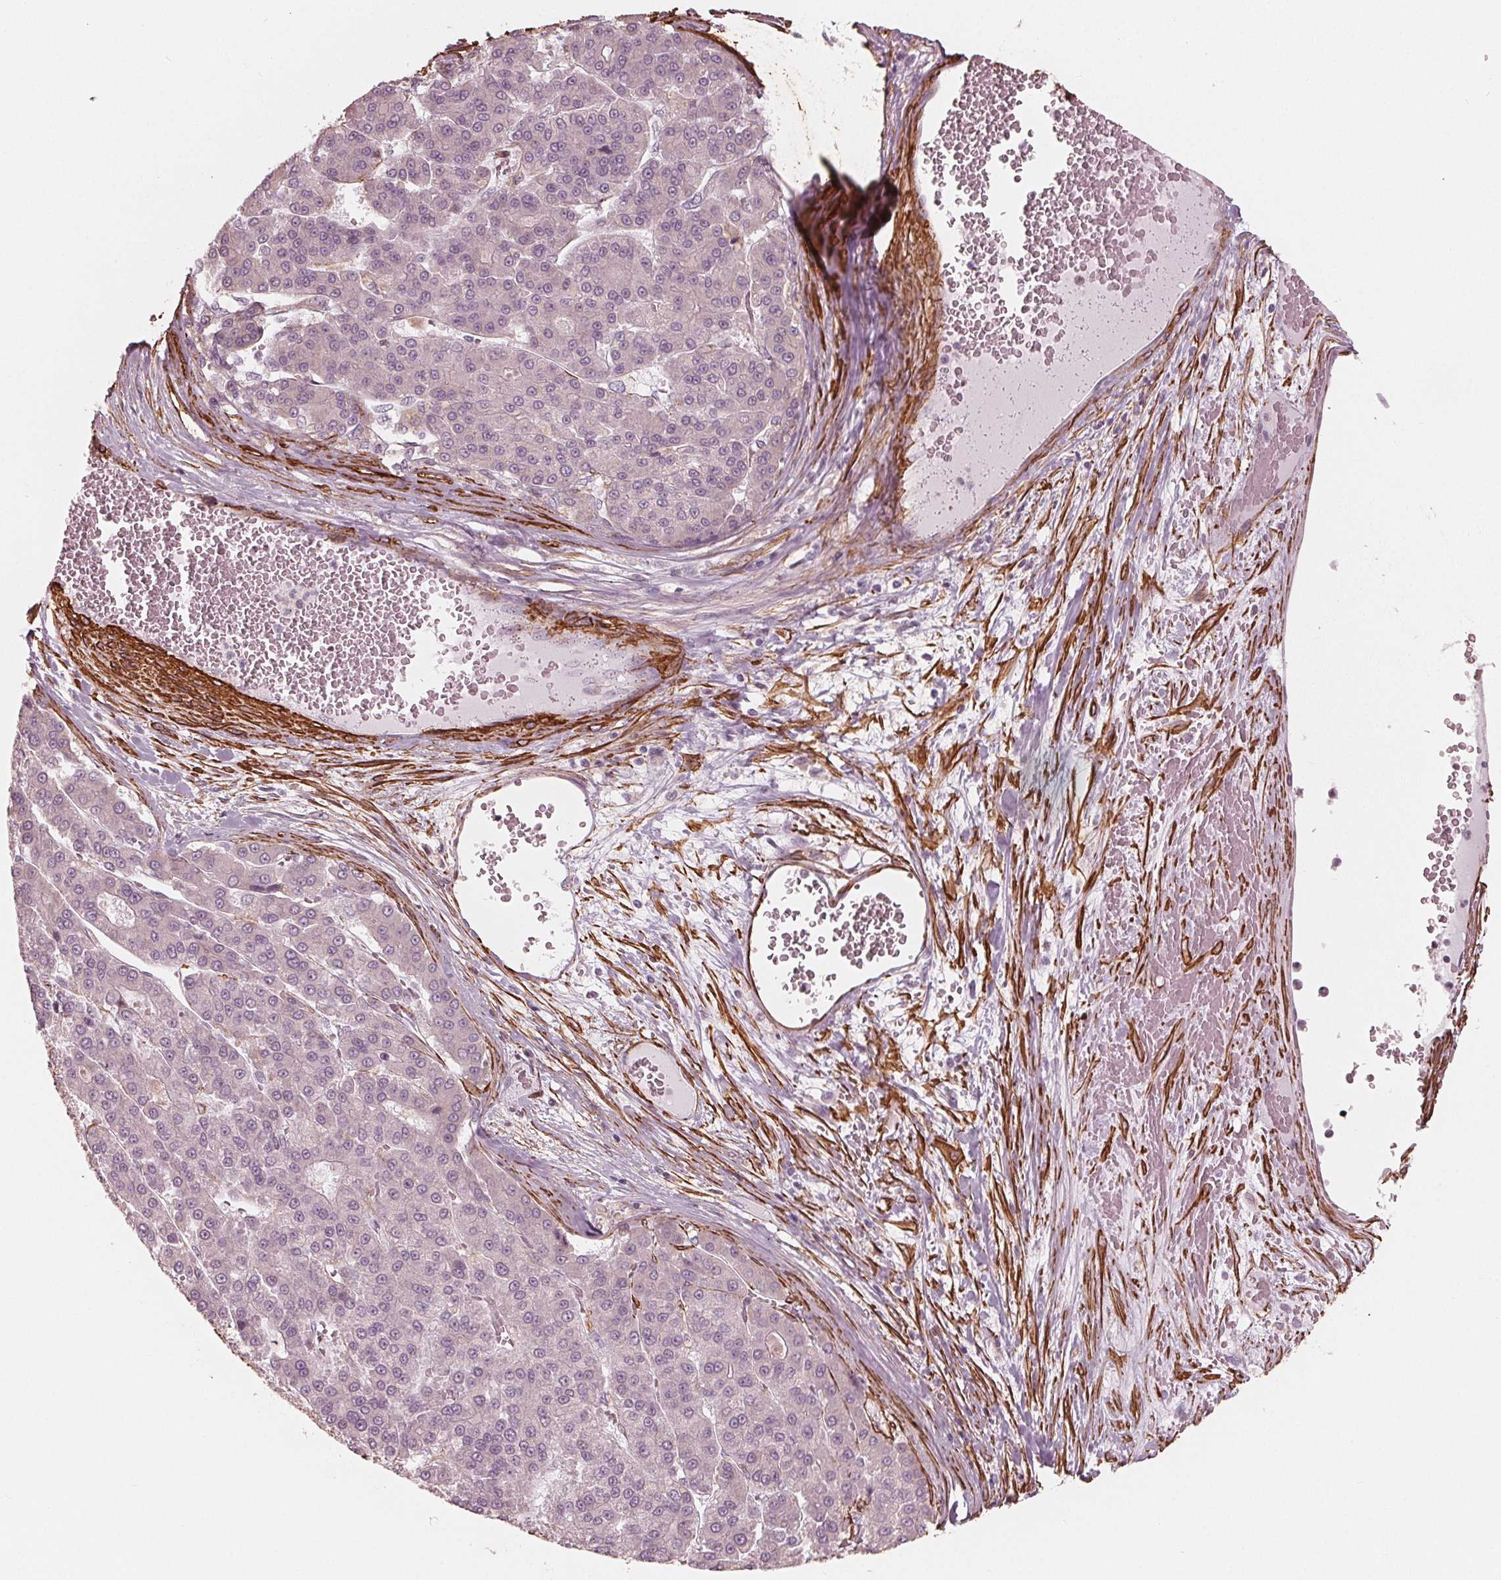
{"staining": {"intensity": "negative", "quantity": "none", "location": "none"}, "tissue": "liver cancer", "cell_type": "Tumor cells", "image_type": "cancer", "snomed": [{"axis": "morphology", "description": "Carcinoma, Hepatocellular, NOS"}, {"axis": "topography", "description": "Liver"}], "caption": "Immunohistochemistry (IHC) histopathology image of liver cancer (hepatocellular carcinoma) stained for a protein (brown), which exhibits no staining in tumor cells.", "gene": "MIER3", "patient": {"sex": "male", "age": 70}}